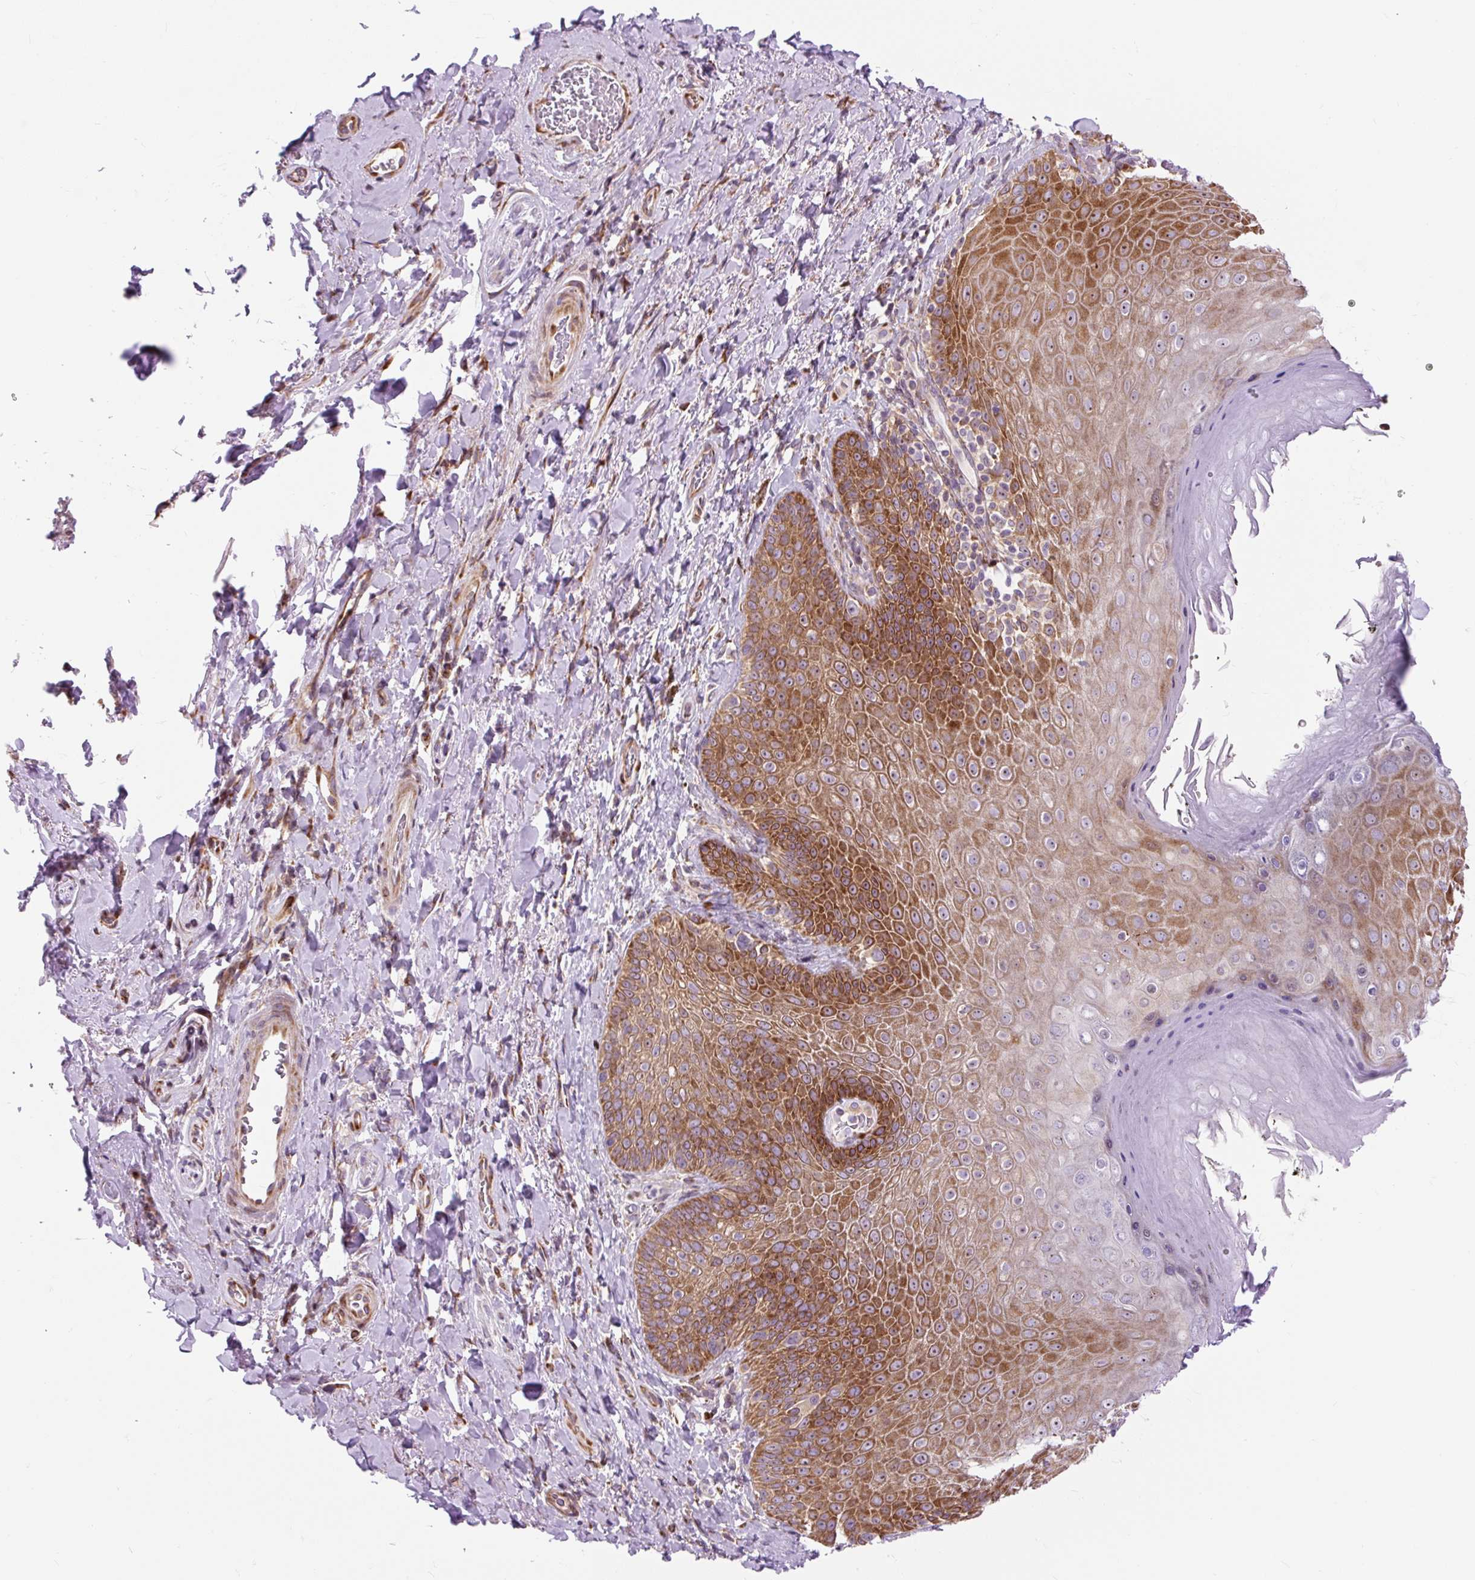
{"staining": {"intensity": "strong", "quantity": ">75%", "location": "cytoplasmic/membranous"}, "tissue": "skin", "cell_type": "Epidermal cells", "image_type": "normal", "snomed": [{"axis": "morphology", "description": "Normal tissue, NOS"}, {"axis": "topography", "description": "Anal"}, {"axis": "topography", "description": "Peripheral nerve tissue"}], "caption": "Brown immunohistochemical staining in benign human skin shows strong cytoplasmic/membranous positivity in about >75% of epidermal cells. (Stains: DAB in brown, nuclei in blue, Microscopy: brightfield microscopy at high magnification).", "gene": "CISD3", "patient": {"sex": "male", "age": 53}}